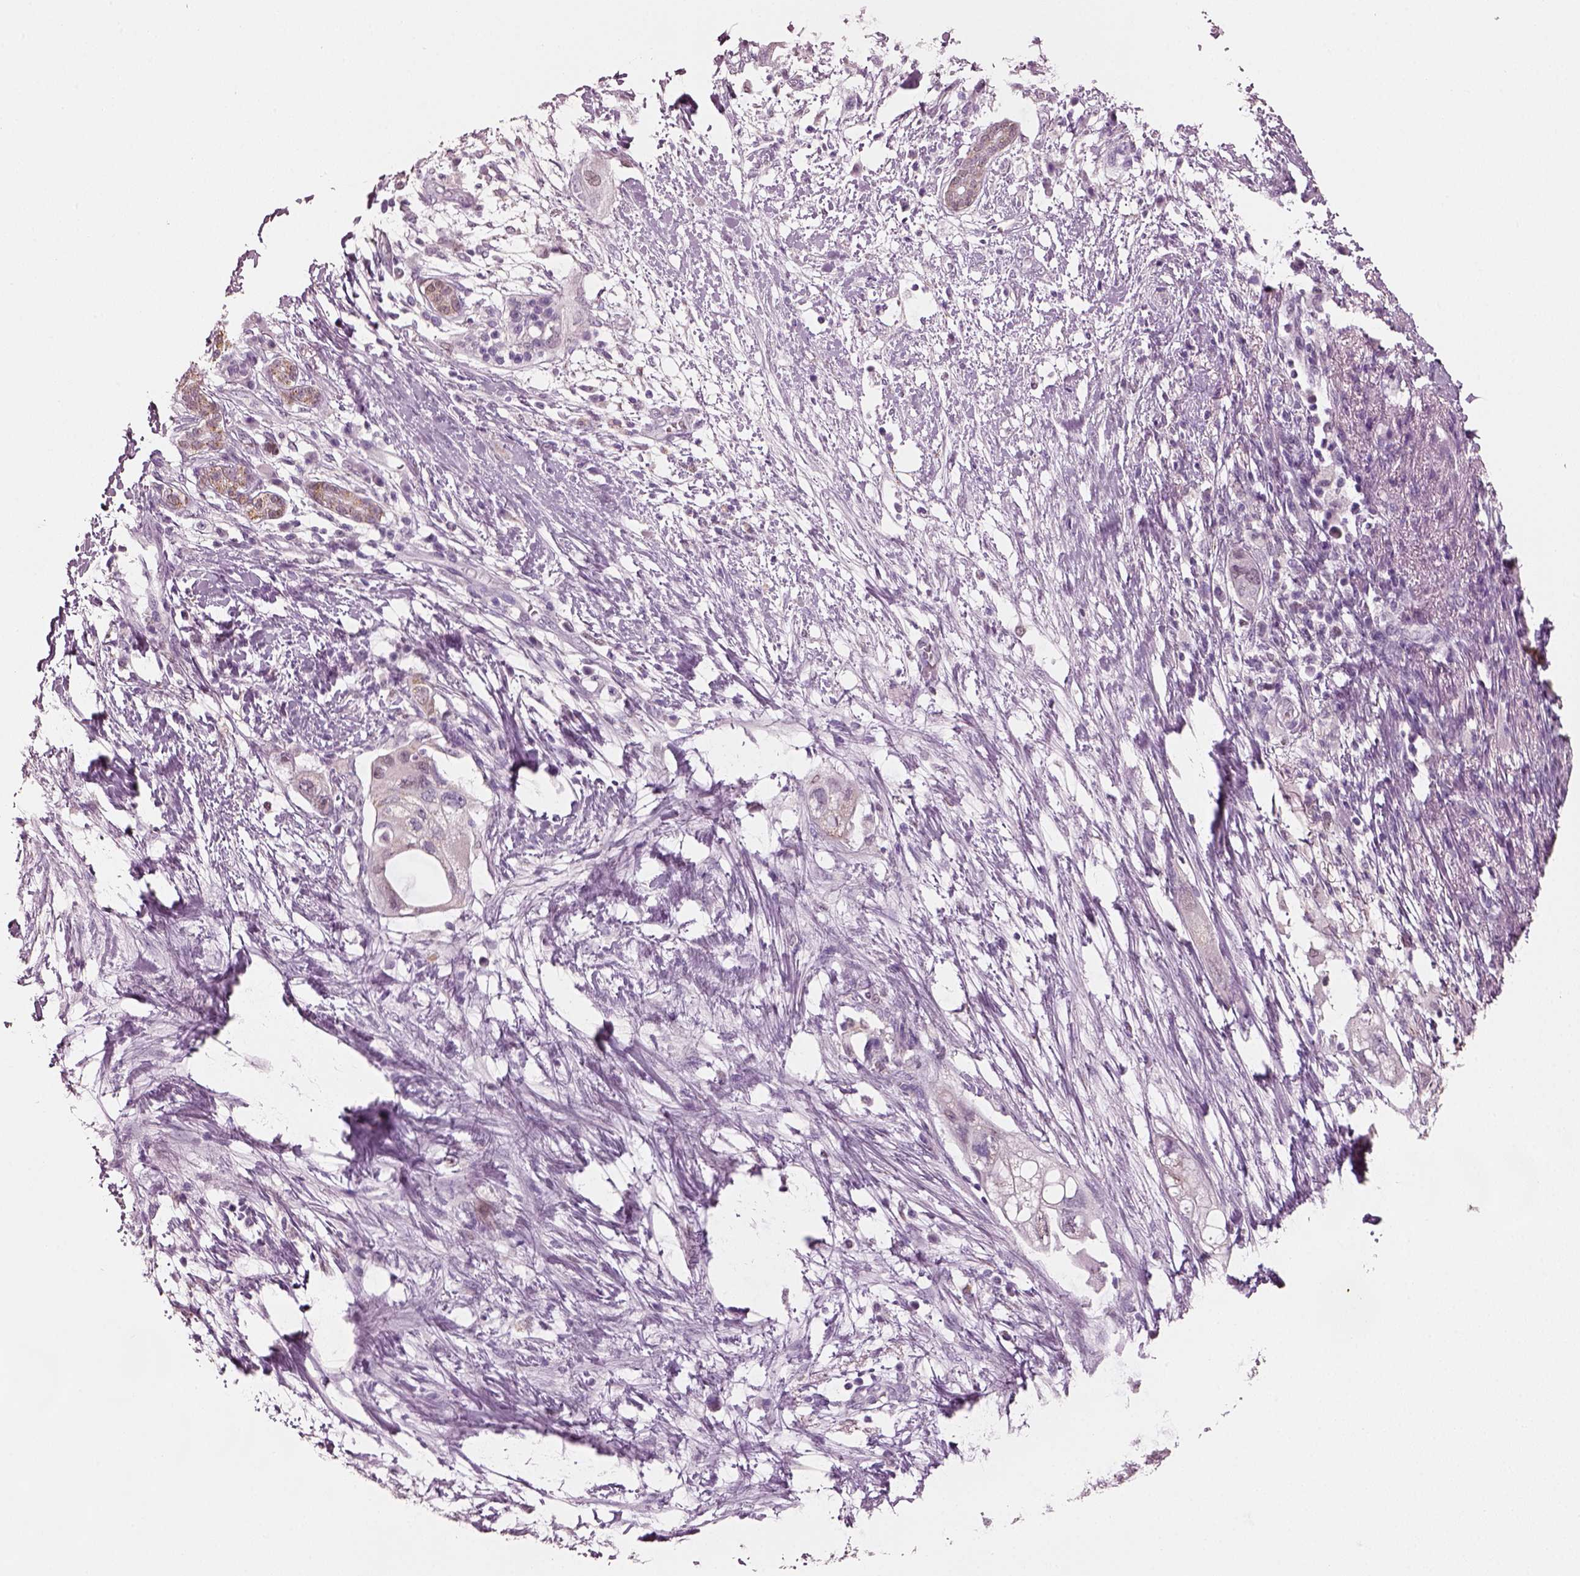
{"staining": {"intensity": "negative", "quantity": "none", "location": "none"}, "tissue": "pancreatic cancer", "cell_type": "Tumor cells", "image_type": "cancer", "snomed": [{"axis": "morphology", "description": "Adenocarcinoma, NOS"}, {"axis": "topography", "description": "Pancreas"}], "caption": "Histopathology image shows no significant protein expression in tumor cells of pancreatic adenocarcinoma.", "gene": "ELSPBP1", "patient": {"sex": "female", "age": 72}}